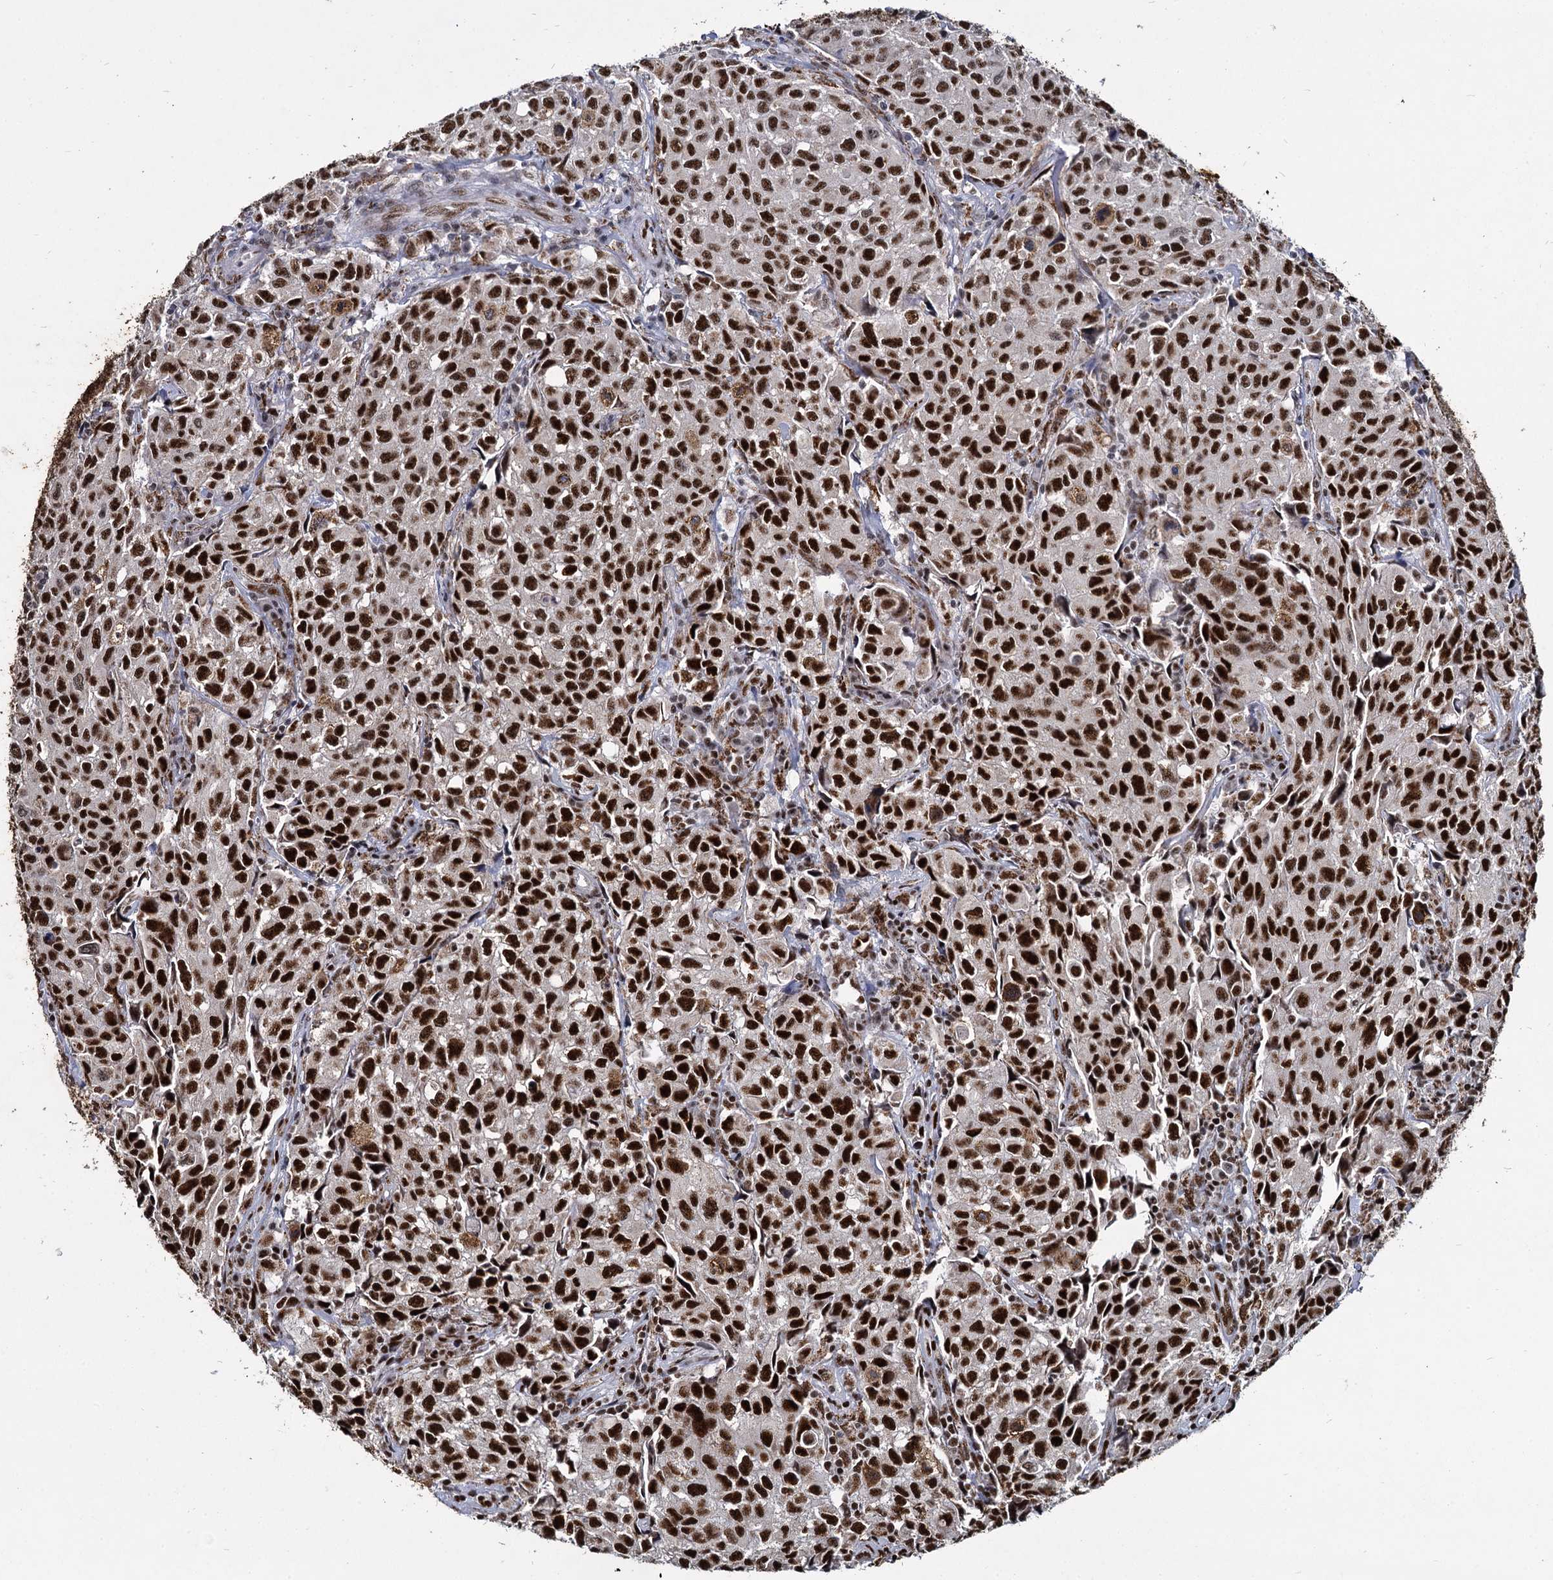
{"staining": {"intensity": "strong", "quantity": ">75%", "location": "nuclear"}, "tissue": "urothelial cancer", "cell_type": "Tumor cells", "image_type": "cancer", "snomed": [{"axis": "morphology", "description": "Urothelial carcinoma, High grade"}, {"axis": "topography", "description": "Urinary bladder"}], "caption": "The histopathology image demonstrates immunohistochemical staining of urothelial cancer. There is strong nuclear expression is identified in approximately >75% of tumor cells. (DAB = brown stain, brightfield microscopy at high magnification).", "gene": "RPUSD4", "patient": {"sex": "female", "age": 75}}